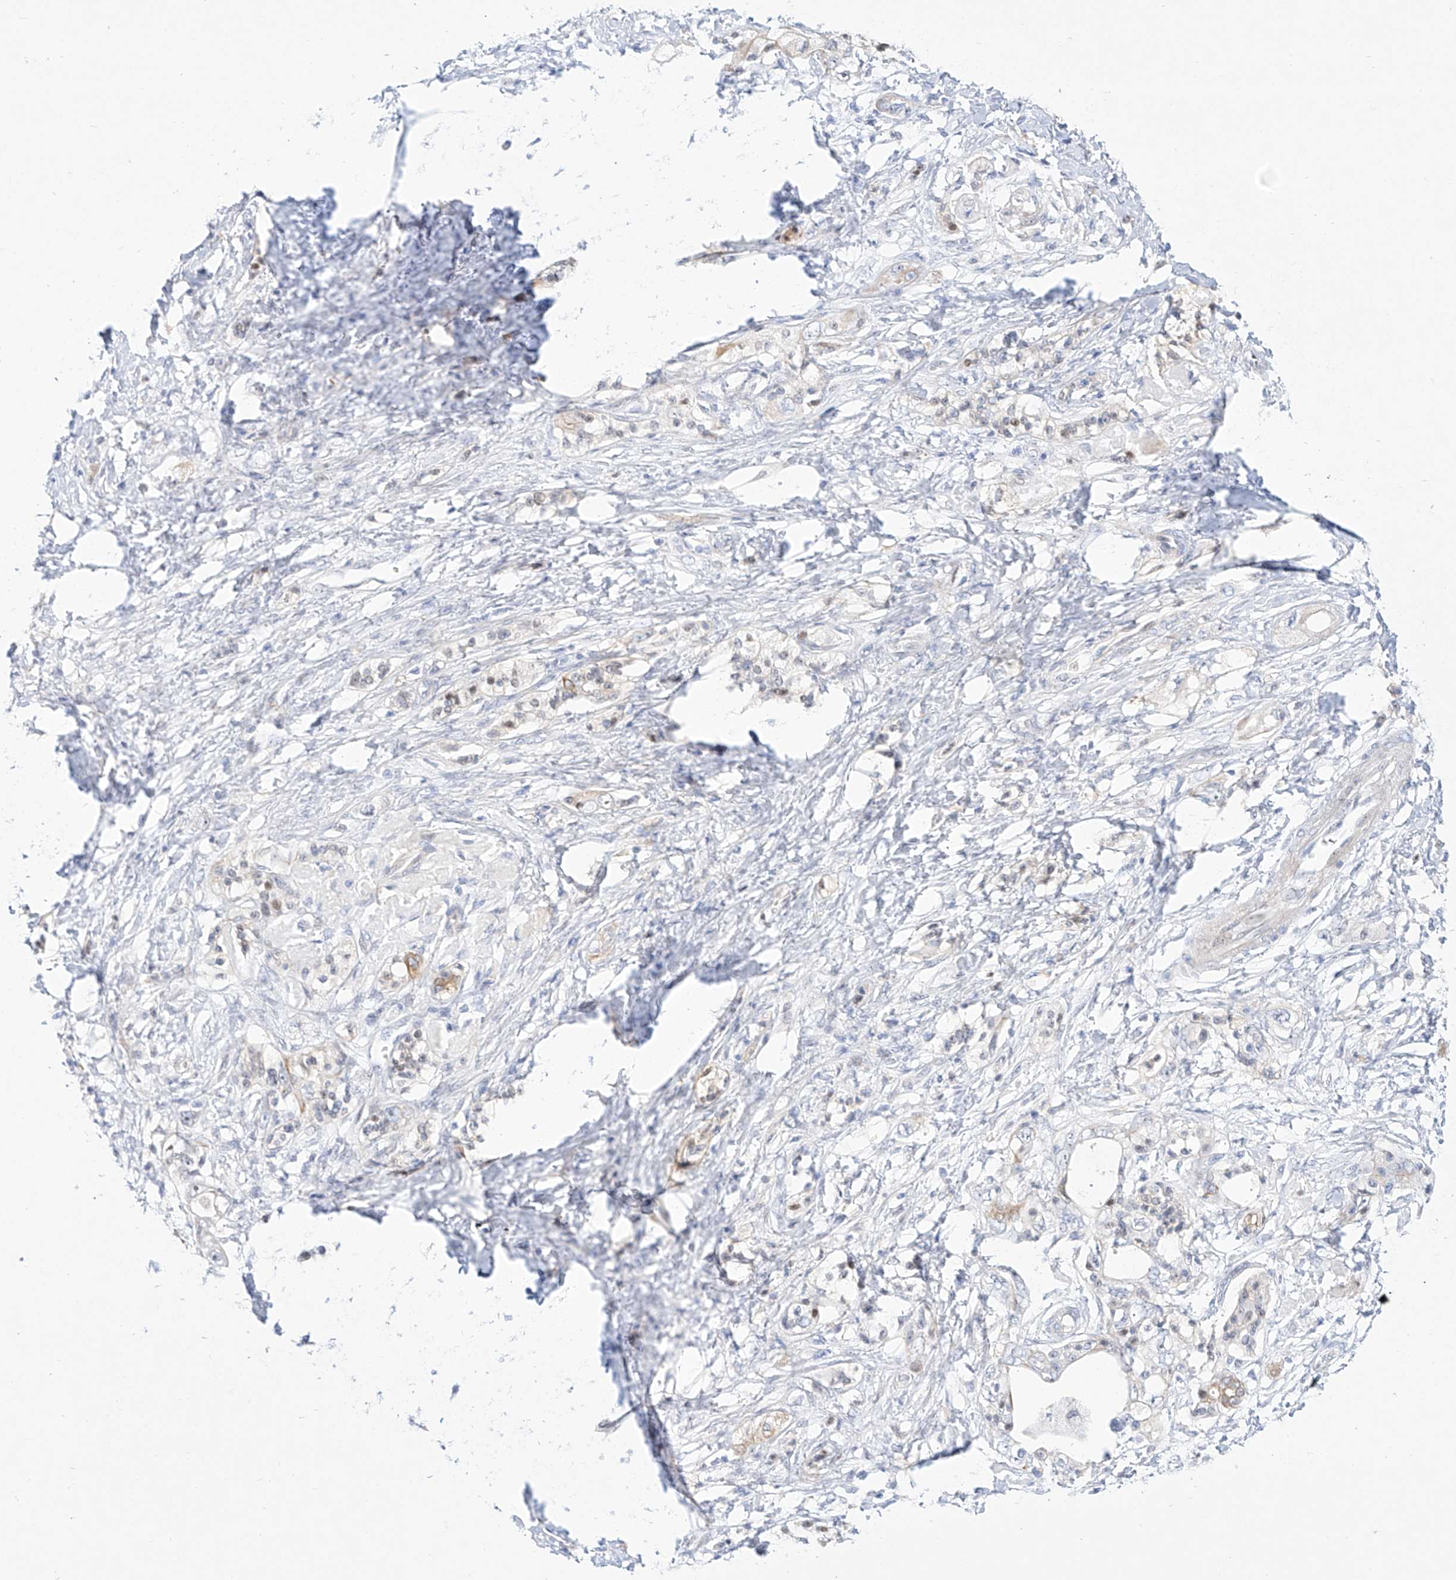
{"staining": {"intensity": "negative", "quantity": "none", "location": "none"}, "tissue": "pancreatic cancer", "cell_type": "Tumor cells", "image_type": "cancer", "snomed": [{"axis": "morphology", "description": "Adenocarcinoma, NOS"}, {"axis": "topography", "description": "Pancreas"}], "caption": "Pancreatic cancer (adenocarcinoma) stained for a protein using IHC exhibits no expression tumor cells.", "gene": "SNU13", "patient": {"sex": "male", "age": 70}}